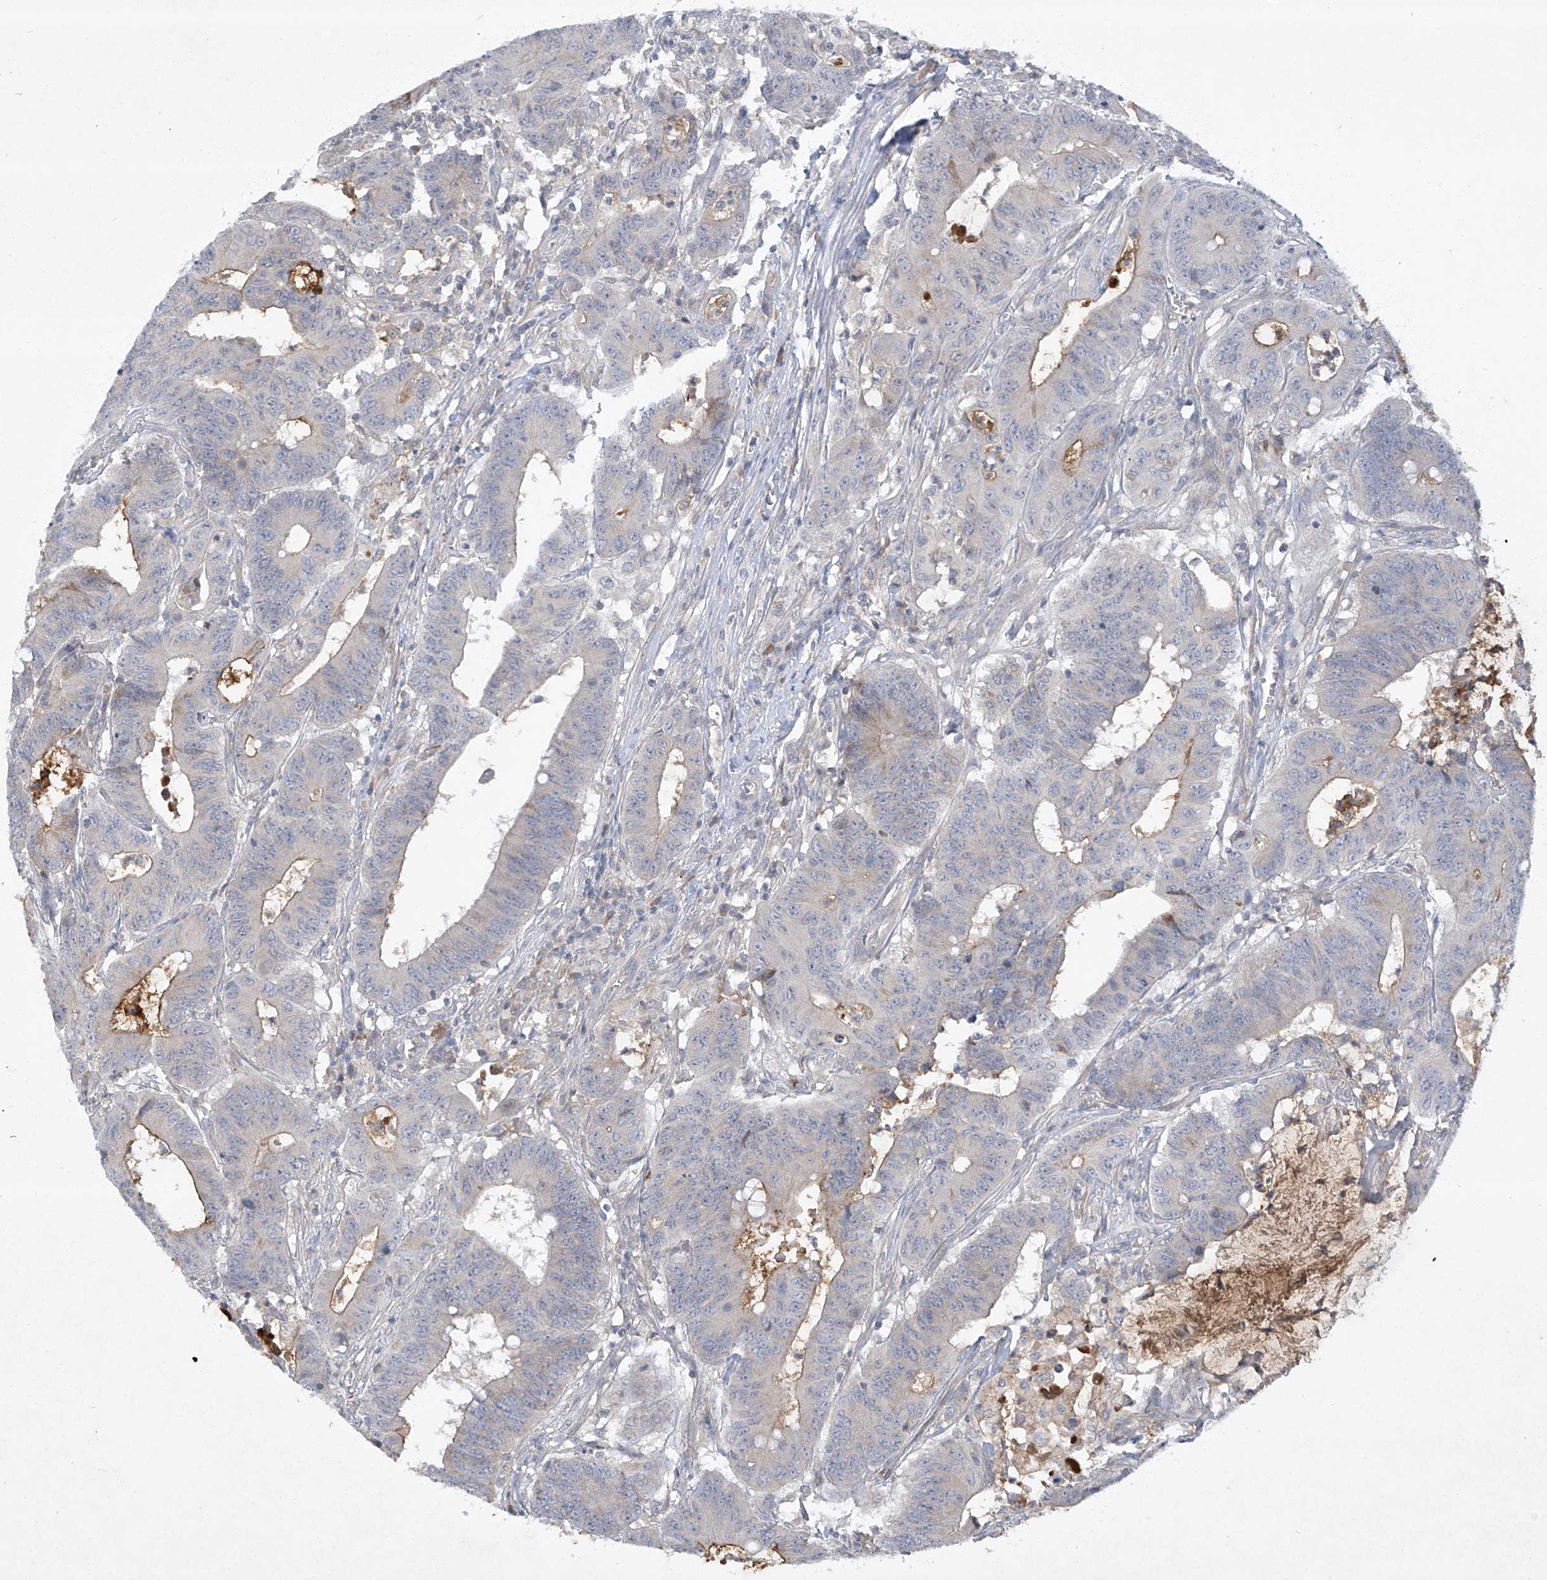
{"staining": {"intensity": "negative", "quantity": "none", "location": "none"}, "tissue": "colorectal cancer", "cell_type": "Tumor cells", "image_type": "cancer", "snomed": [{"axis": "morphology", "description": "Adenocarcinoma, NOS"}, {"axis": "topography", "description": "Colon"}], "caption": "Tumor cells show no significant expression in colorectal cancer (adenocarcinoma).", "gene": "HAS3", "patient": {"sex": "male", "age": 45}}